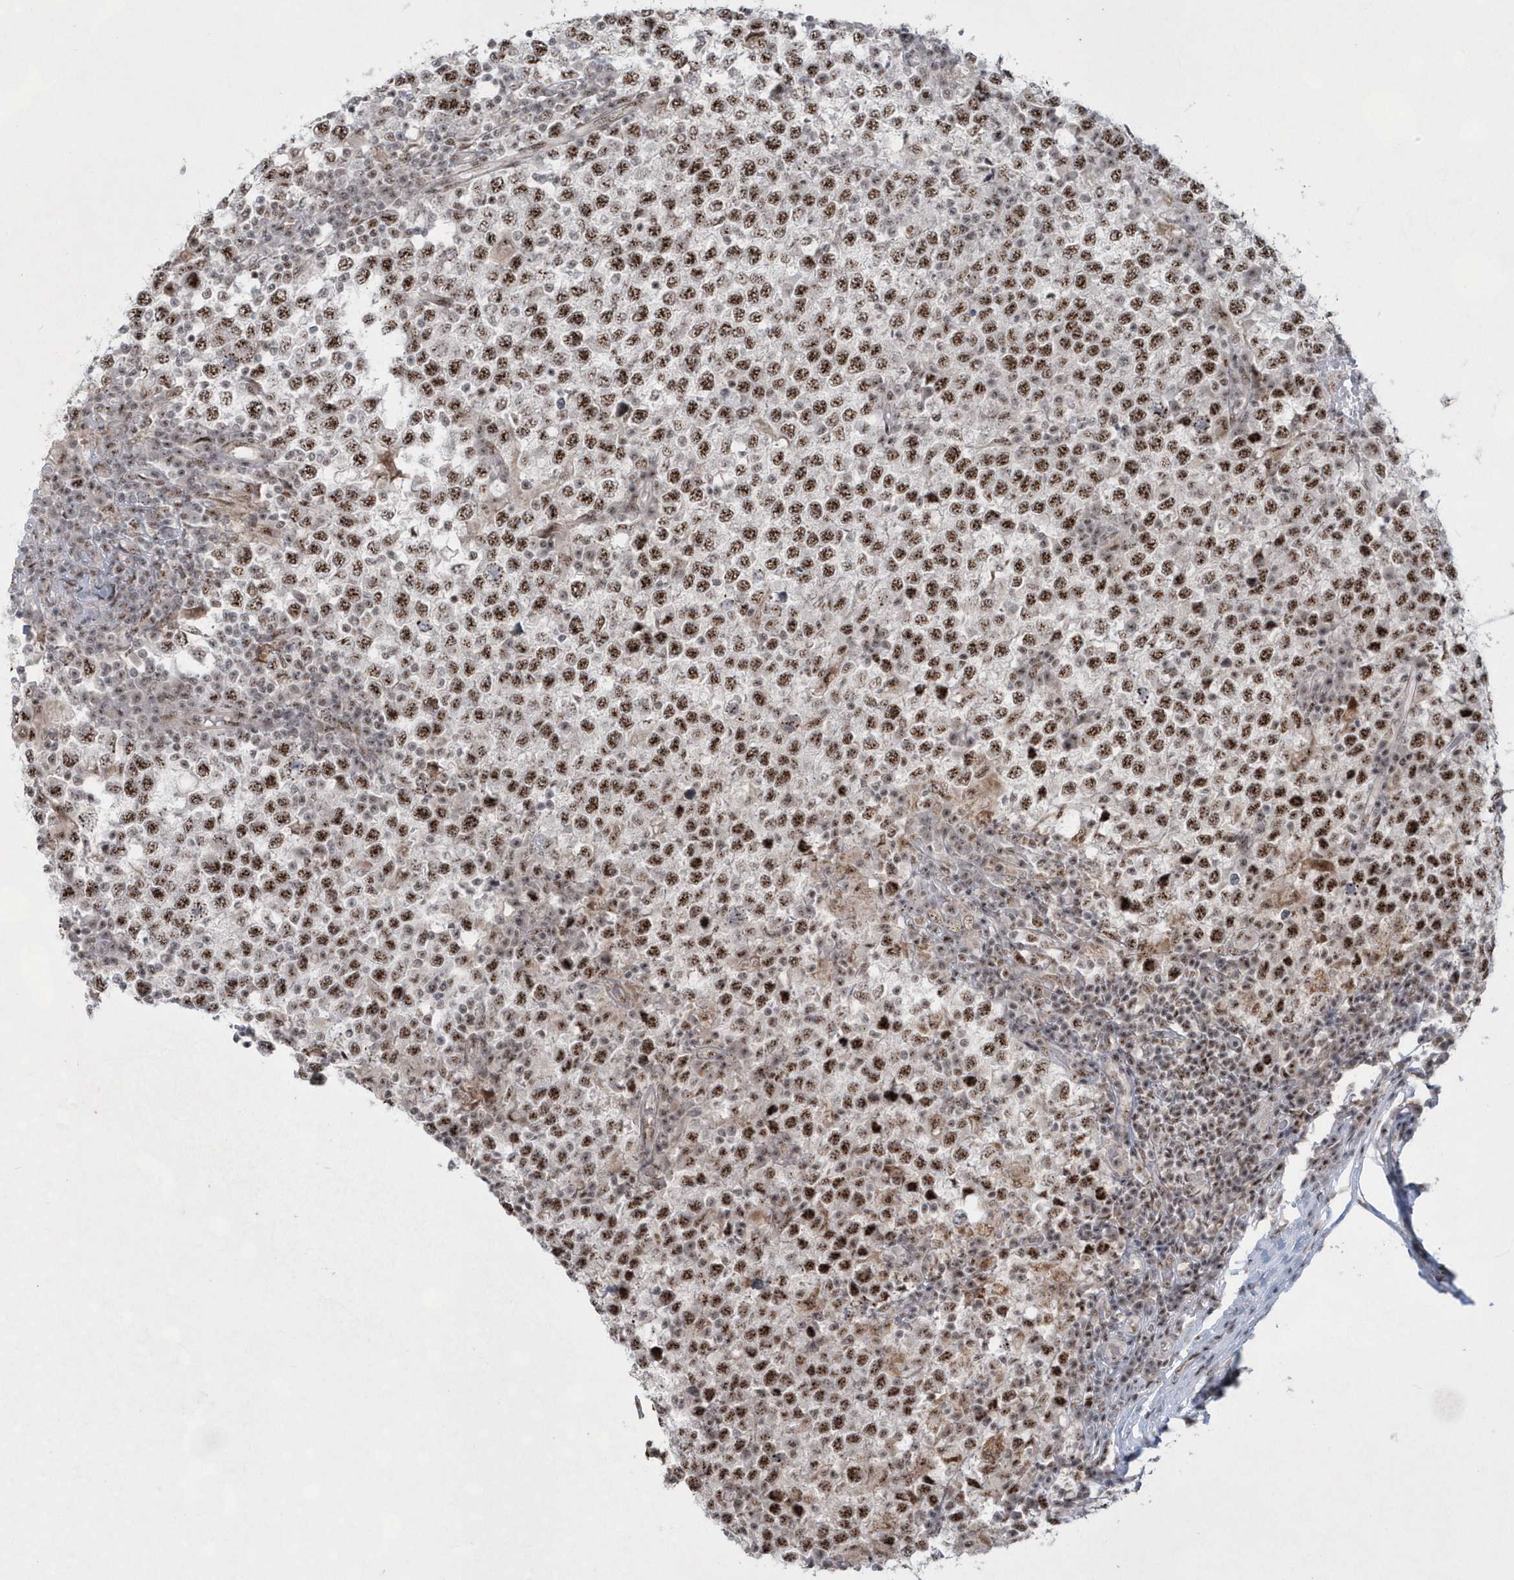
{"staining": {"intensity": "strong", "quantity": ">75%", "location": "nuclear"}, "tissue": "testis cancer", "cell_type": "Tumor cells", "image_type": "cancer", "snomed": [{"axis": "morphology", "description": "Seminoma, NOS"}, {"axis": "topography", "description": "Testis"}], "caption": "This is an image of immunohistochemistry (IHC) staining of seminoma (testis), which shows strong positivity in the nuclear of tumor cells.", "gene": "KDM6B", "patient": {"sex": "male", "age": 65}}